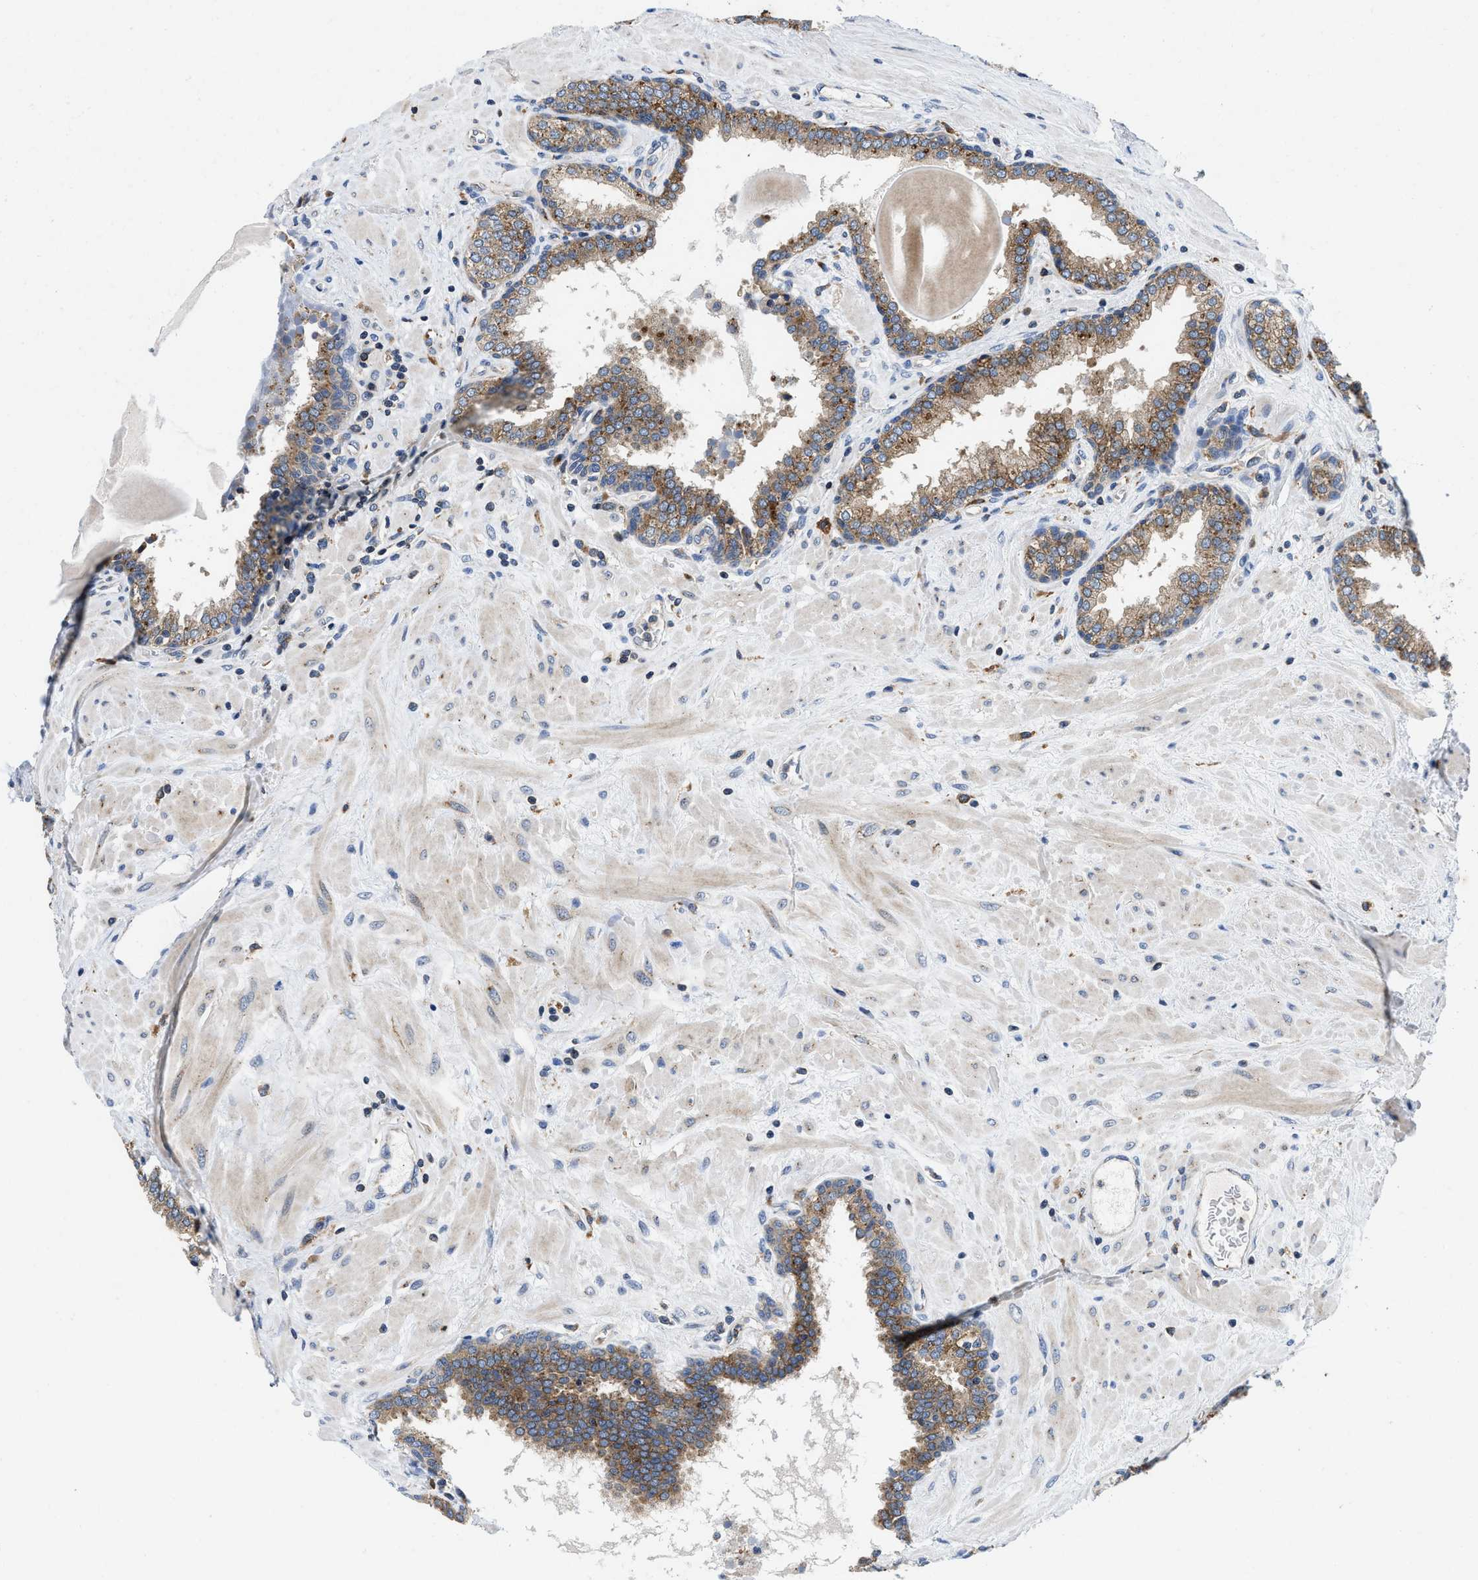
{"staining": {"intensity": "moderate", "quantity": ">75%", "location": "cytoplasmic/membranous"}, "tissue": "prostate", "cell_type": "Glandular cells", "image_type": "normal", "snomed": [{"axis": "morphology", "description": "Normal tissue, NOS"}, {"axis": "topography", "description": "Prostate"}], "caption": "A brown stain labels moderate cytoplasmic/membranous positivity of a protein in glandular cells of normal prostate.", "gene": "ENPP4", "patient": {"sex": "male", "age": 51}}